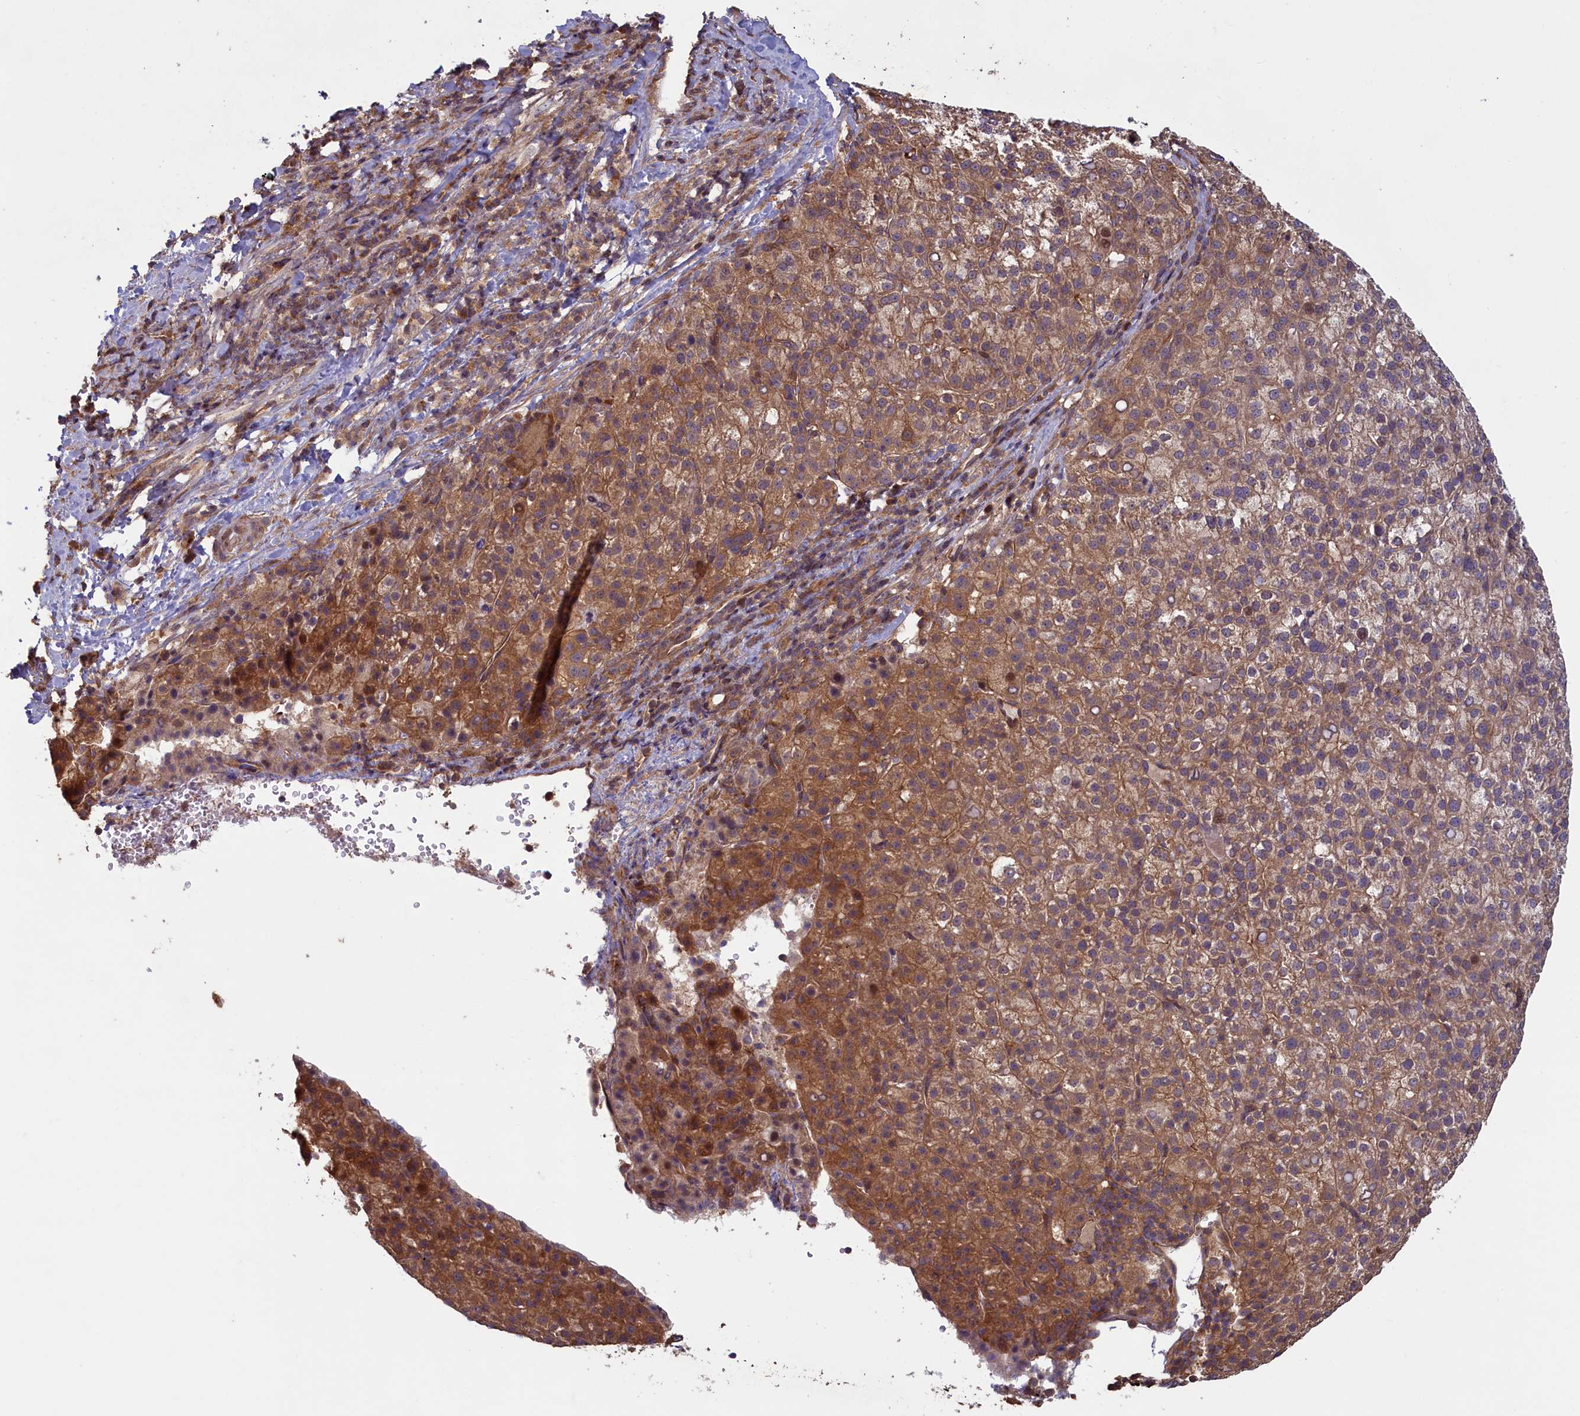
{"staining": {"intensity": "moderate", "quantity": "25%-75%", "location": "cytoplasmic/membranous"}, "tissue": "liver cancer", "cell_type": "Tumor cells", "image_type": "cancer", "snomed": [{"axis": "morphology", "description": "Carcinoma, Hepatocellular, NOS"}, {"axis": "topography", "description": "Liver"}], "caption": "DAB immunohistochemical staining of liver cancer (hepatocellular carcinoma) exhibits moderate cytoplasmic/membranous protein expression in approximately 25%-75% of tumor cells.", "gene": "CIAO2B", "patient": {"sex": "female", "age": 58}}